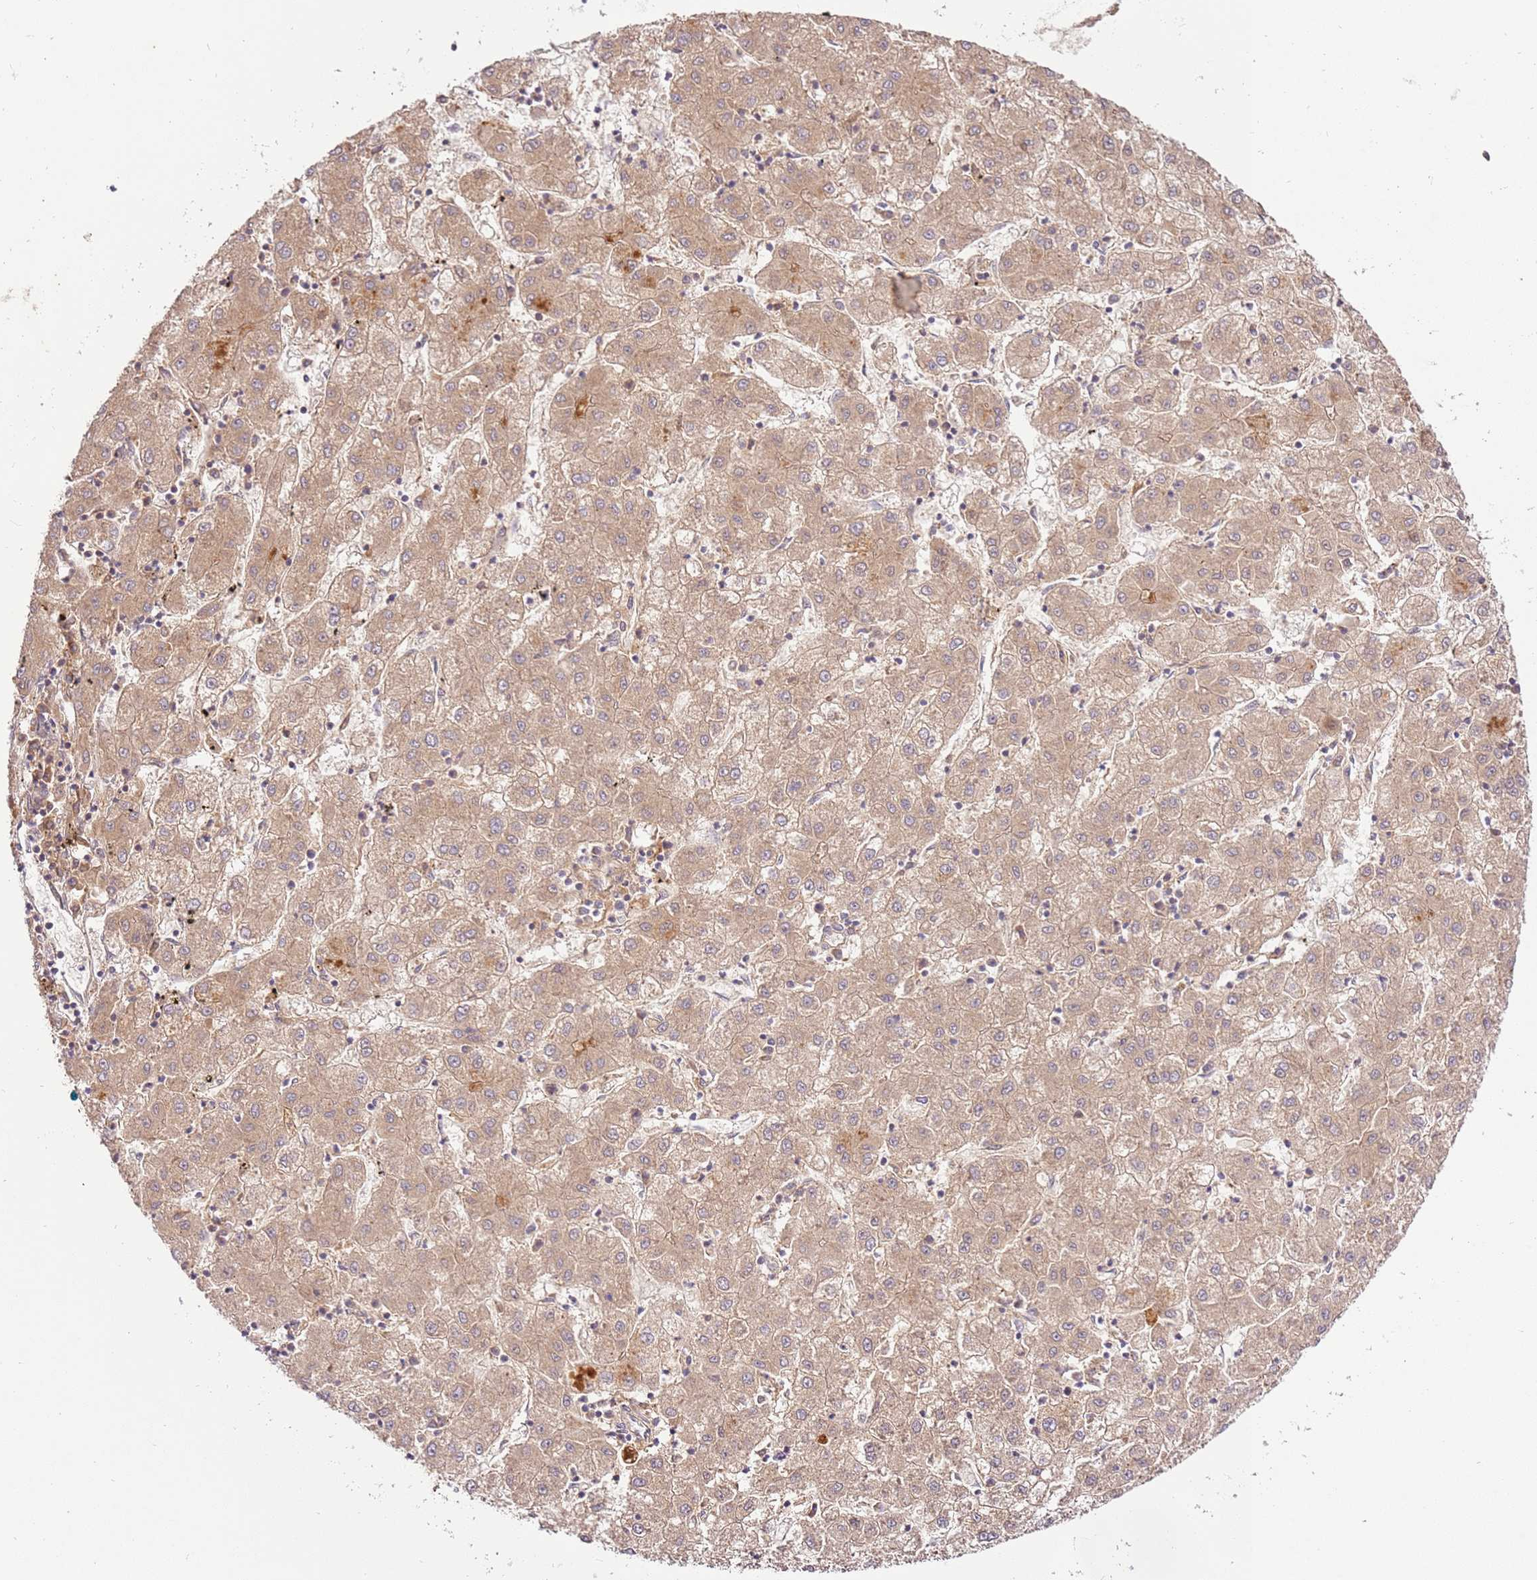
{"staining": {"intensity": "moderate", "quantity": ">75%", "location": "cytoplasmic/membranous"}, "tissue": "liver cancer", "cell_type": "Tumor cells", "image_type": "cancer", "snomed": [{"axis": "morphology", "description": "Carcinoma, Hepatocellular, NOS"}, {"axis": "topography", "description": "Liver"}], "caption": "IHC micrograph of hepatocellular carcinoma (liver) stained for a protein (brown), which displays medium levels of moderate cytoplasmic/membranous positivity in approximately >75% of tumor cells.", "gene": "C8G", "patient": {"sex": "male", "age": 72}}